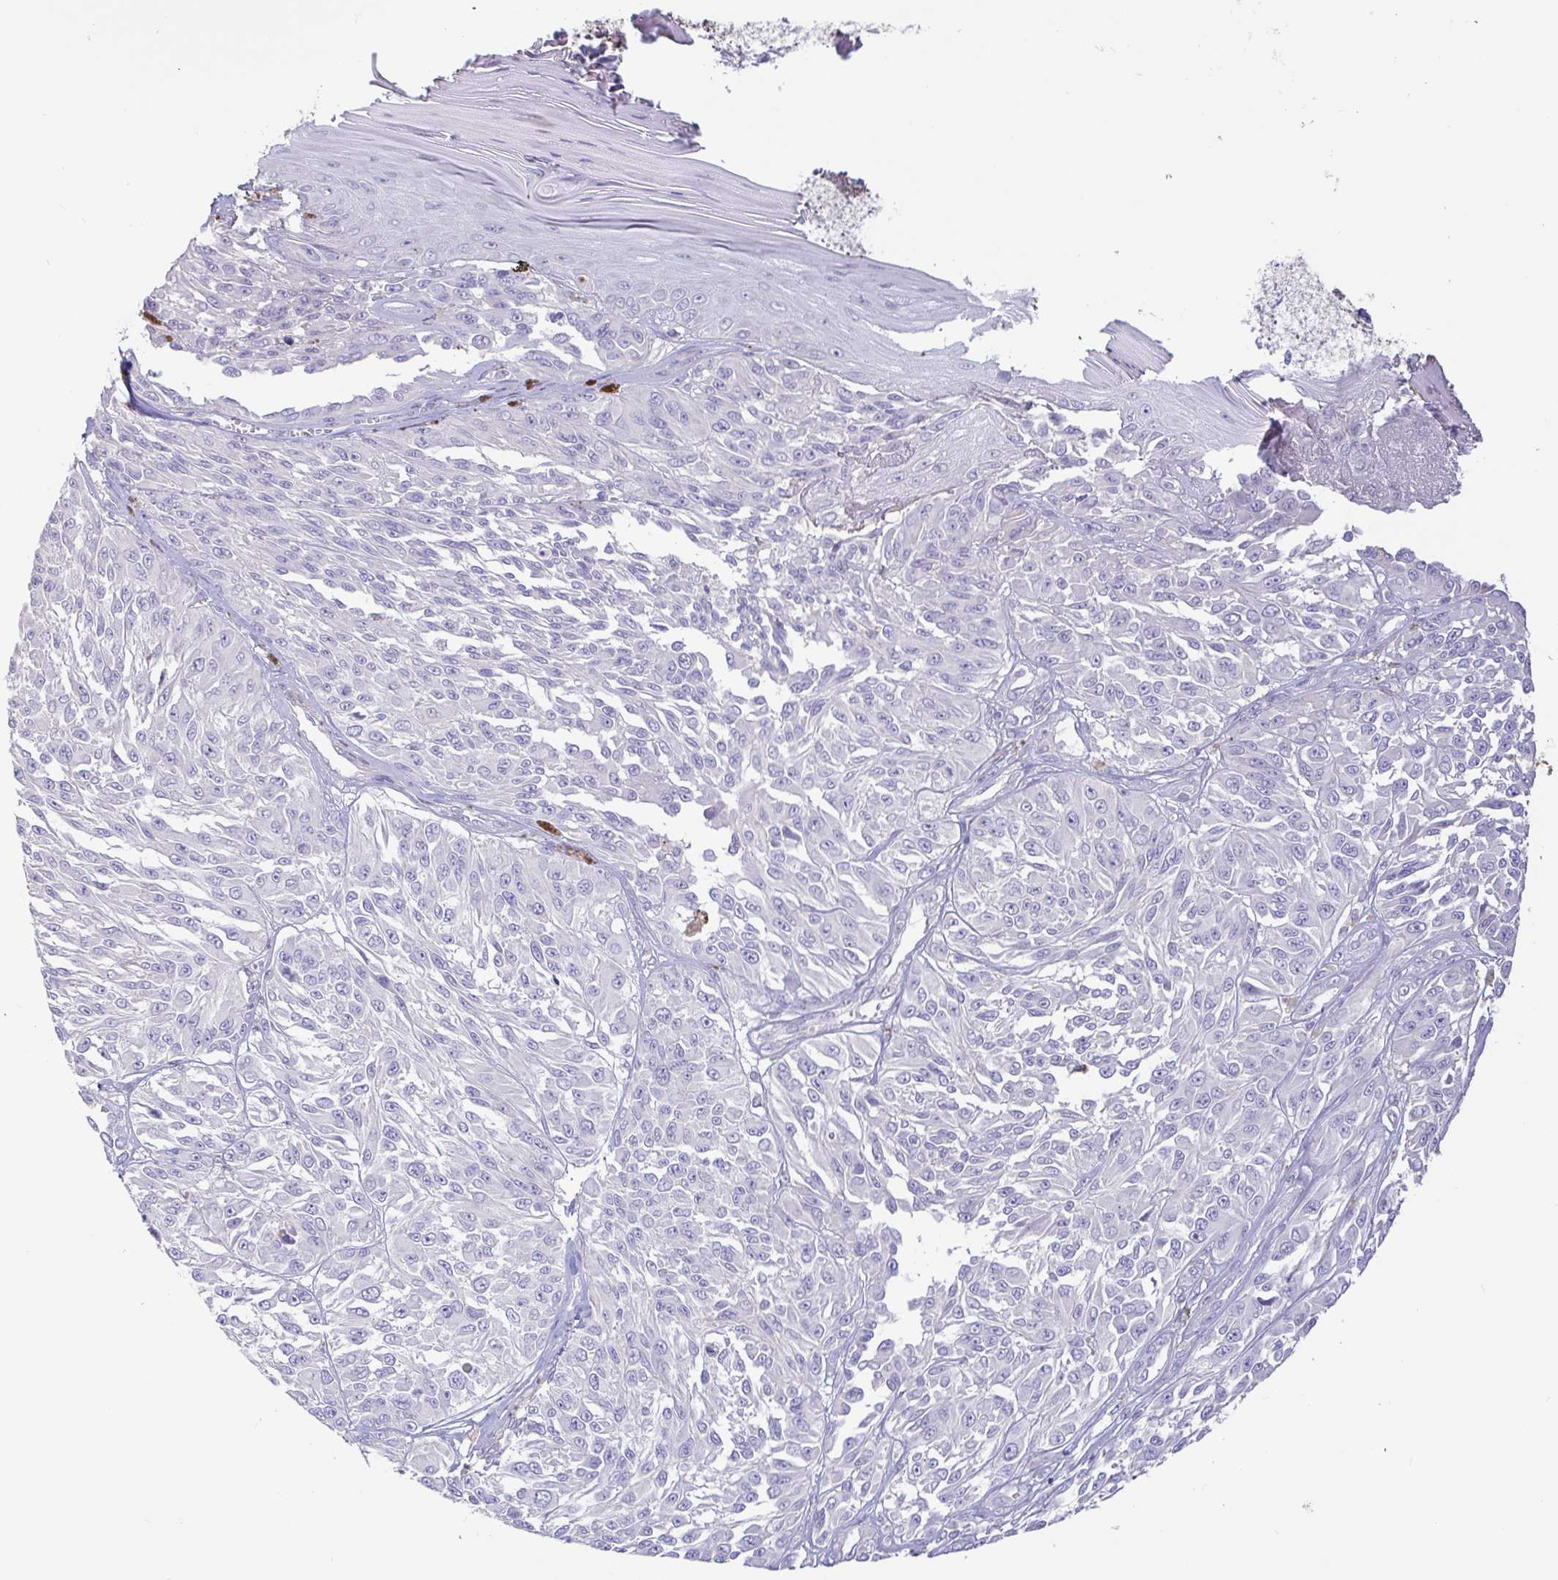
{"staining": {"intensity": "negative", "quantity": "none", "location": "none"}, "tissue": "melanoma", "cell_type": "Tumor cells", "image_type": "cancer", "snomed": [{"axis": "morphology", "description": "Malignant melanoma, NOS"}, {"axis": "topography", "description": "Skin"}], "caption": "This is a photomicrograph of IHC staining of malignant melanoma, which shows no expression in tumor cells.", "gene": "PYGM", "patient": {"sex": "male", "age": 94}}